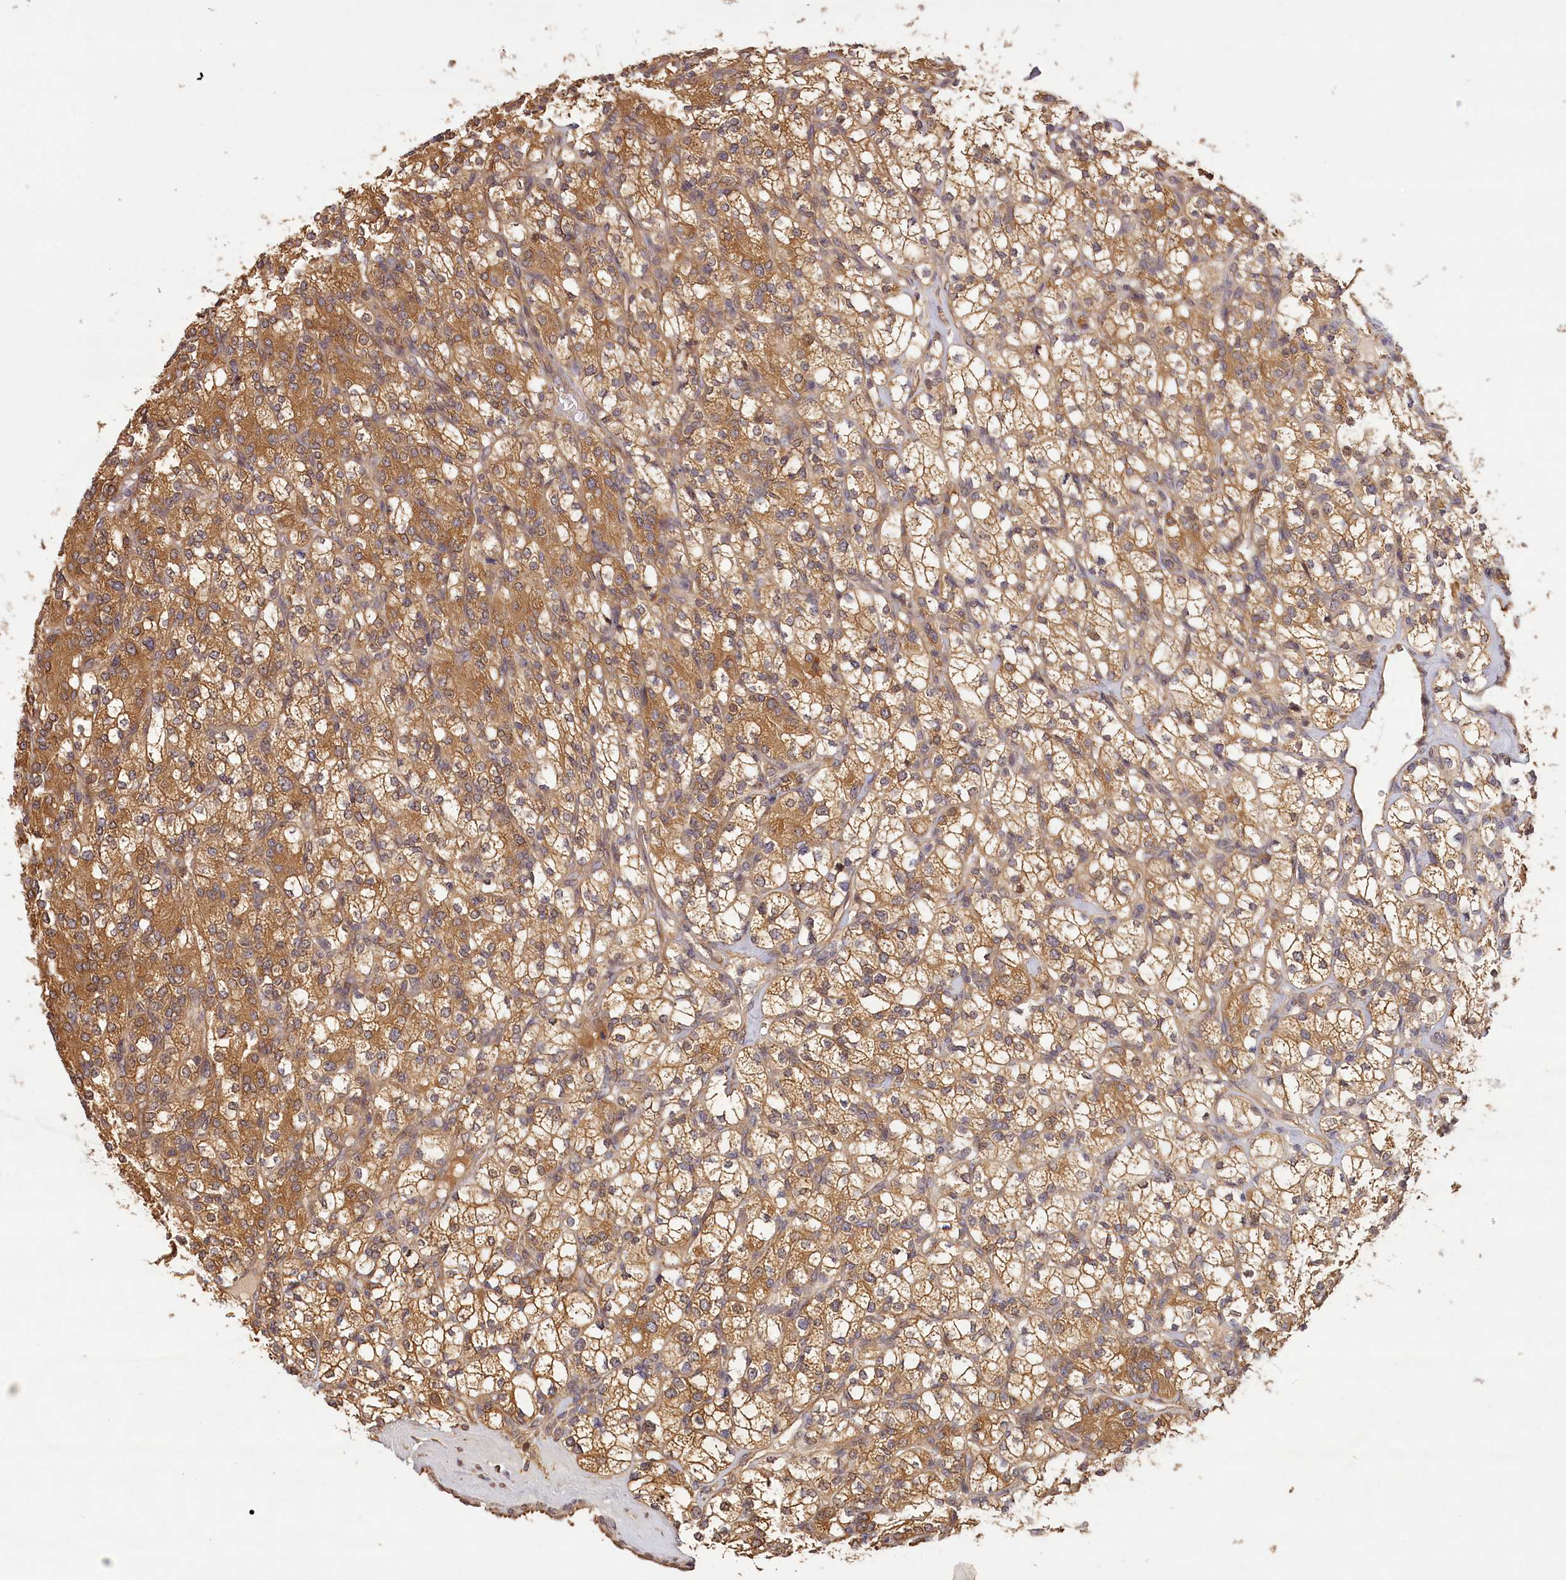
{"staining": {"intensity": "moderate", "quantity": ">75%", "location": "cytoplasmic/membranous"}, "tissue": "renal cancer", "cell_type": "Tumor cells", "image_type": "cancer", "snomed": [{"axis": "morphology", "description": "Adenocarcinoma, NOS"}, {"axis": "topography", "description": "Kidney"}], "caption": "There is medium levels of moderate cytoplasmic/membranous expression in tumor cells of adenocarcinoma (renal), as demonstrated by immunohistochemical staining (brown color).", "gene": "LSS", "patient": {"sex": "male", "age": 77}}